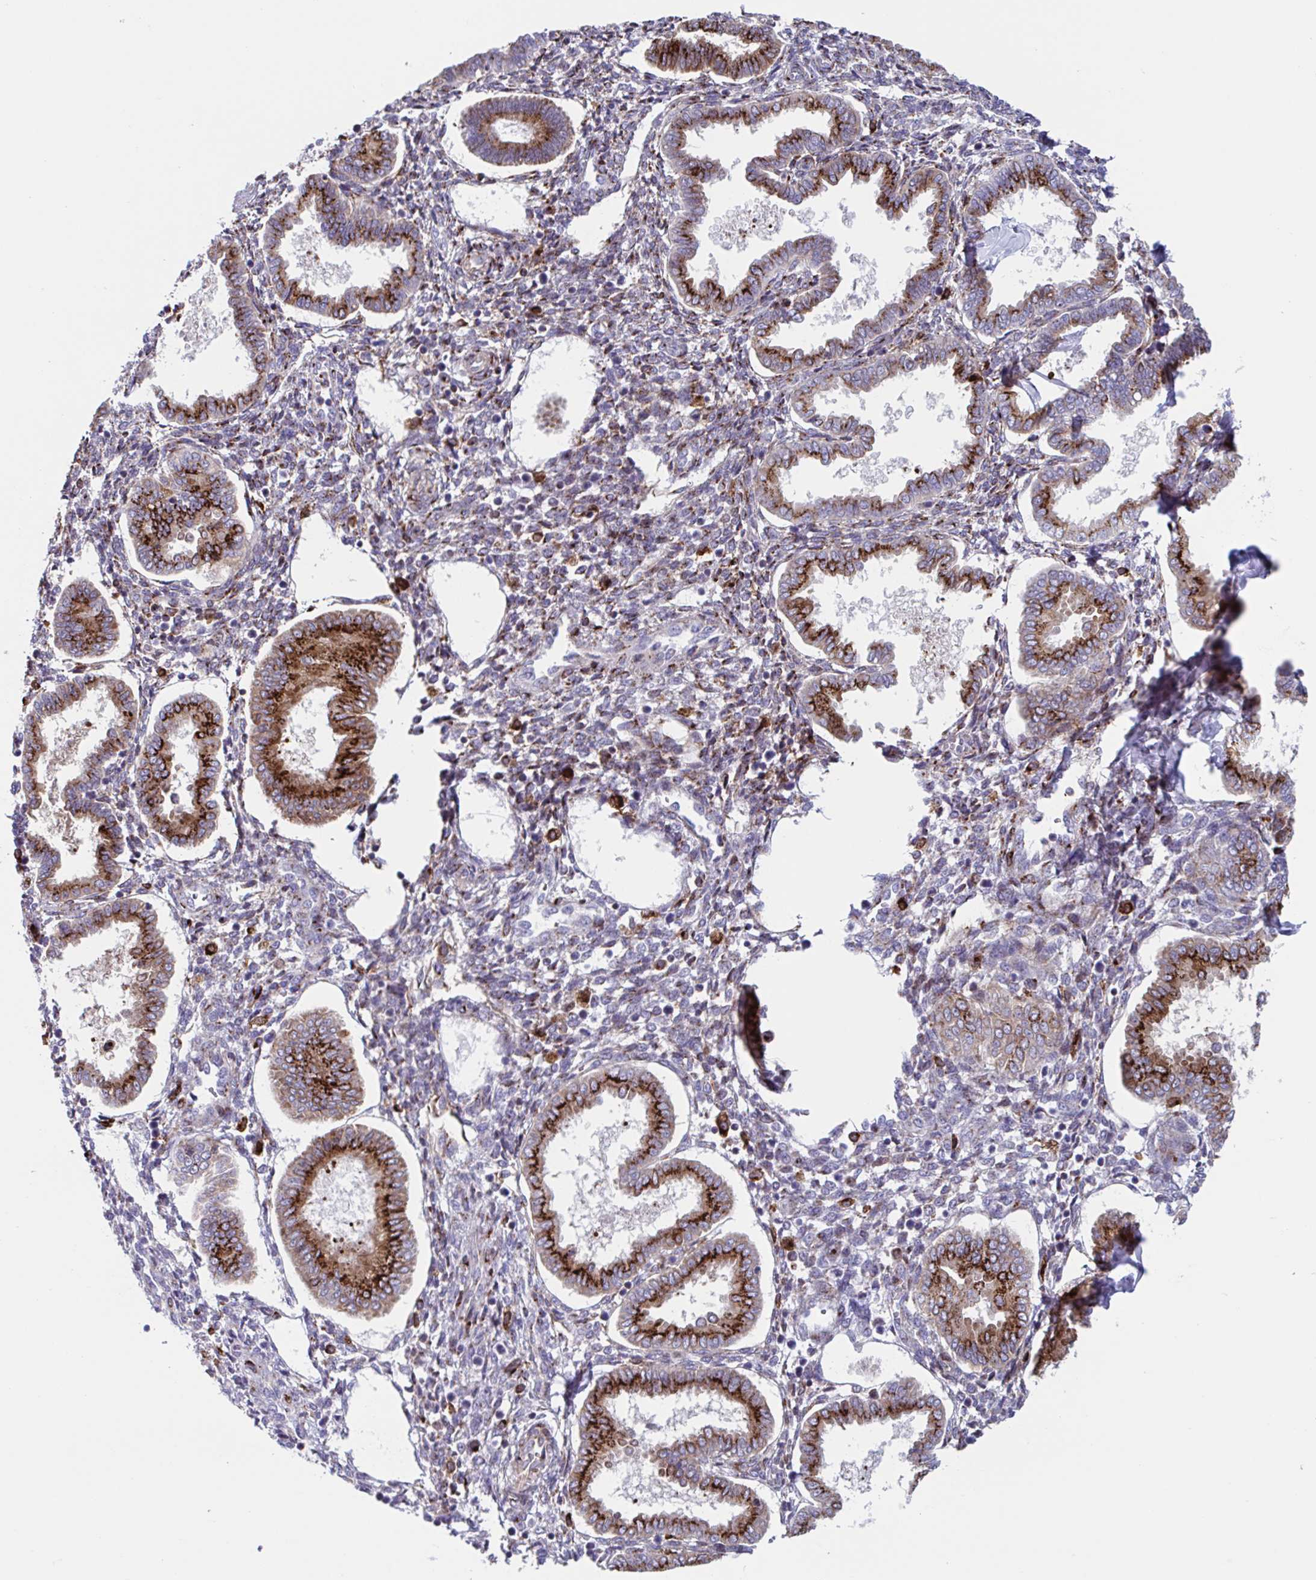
{"staining": {"intensity": "strong", "quantity": "<25%", "location": "cytoplasmic/membranous"}, "tissue": "endometrium", "cell_type": "Cells in endometrial stroma", "image_type": "normal", "snomed": [{"axis": "morphology", "description": "Normal tissue, NOS"}, {"axis": "topography", "description": "Endometrium"}], "caption": "DAB (3,3'-diaminobenzidine) immunohistochemical staining of benign endometrium demonstrates strong cytoplasmic/membranous protein positivity in approximately <25% of cells in endometrial stroma. The staining was performed using DAB (3,3'-diaminobenzidine), with brown indicating positive protein expression. Nuclei are stained blue with hematoxylin.", "gene": "RFK", "patient": {"sex": "female", "age": 24}}